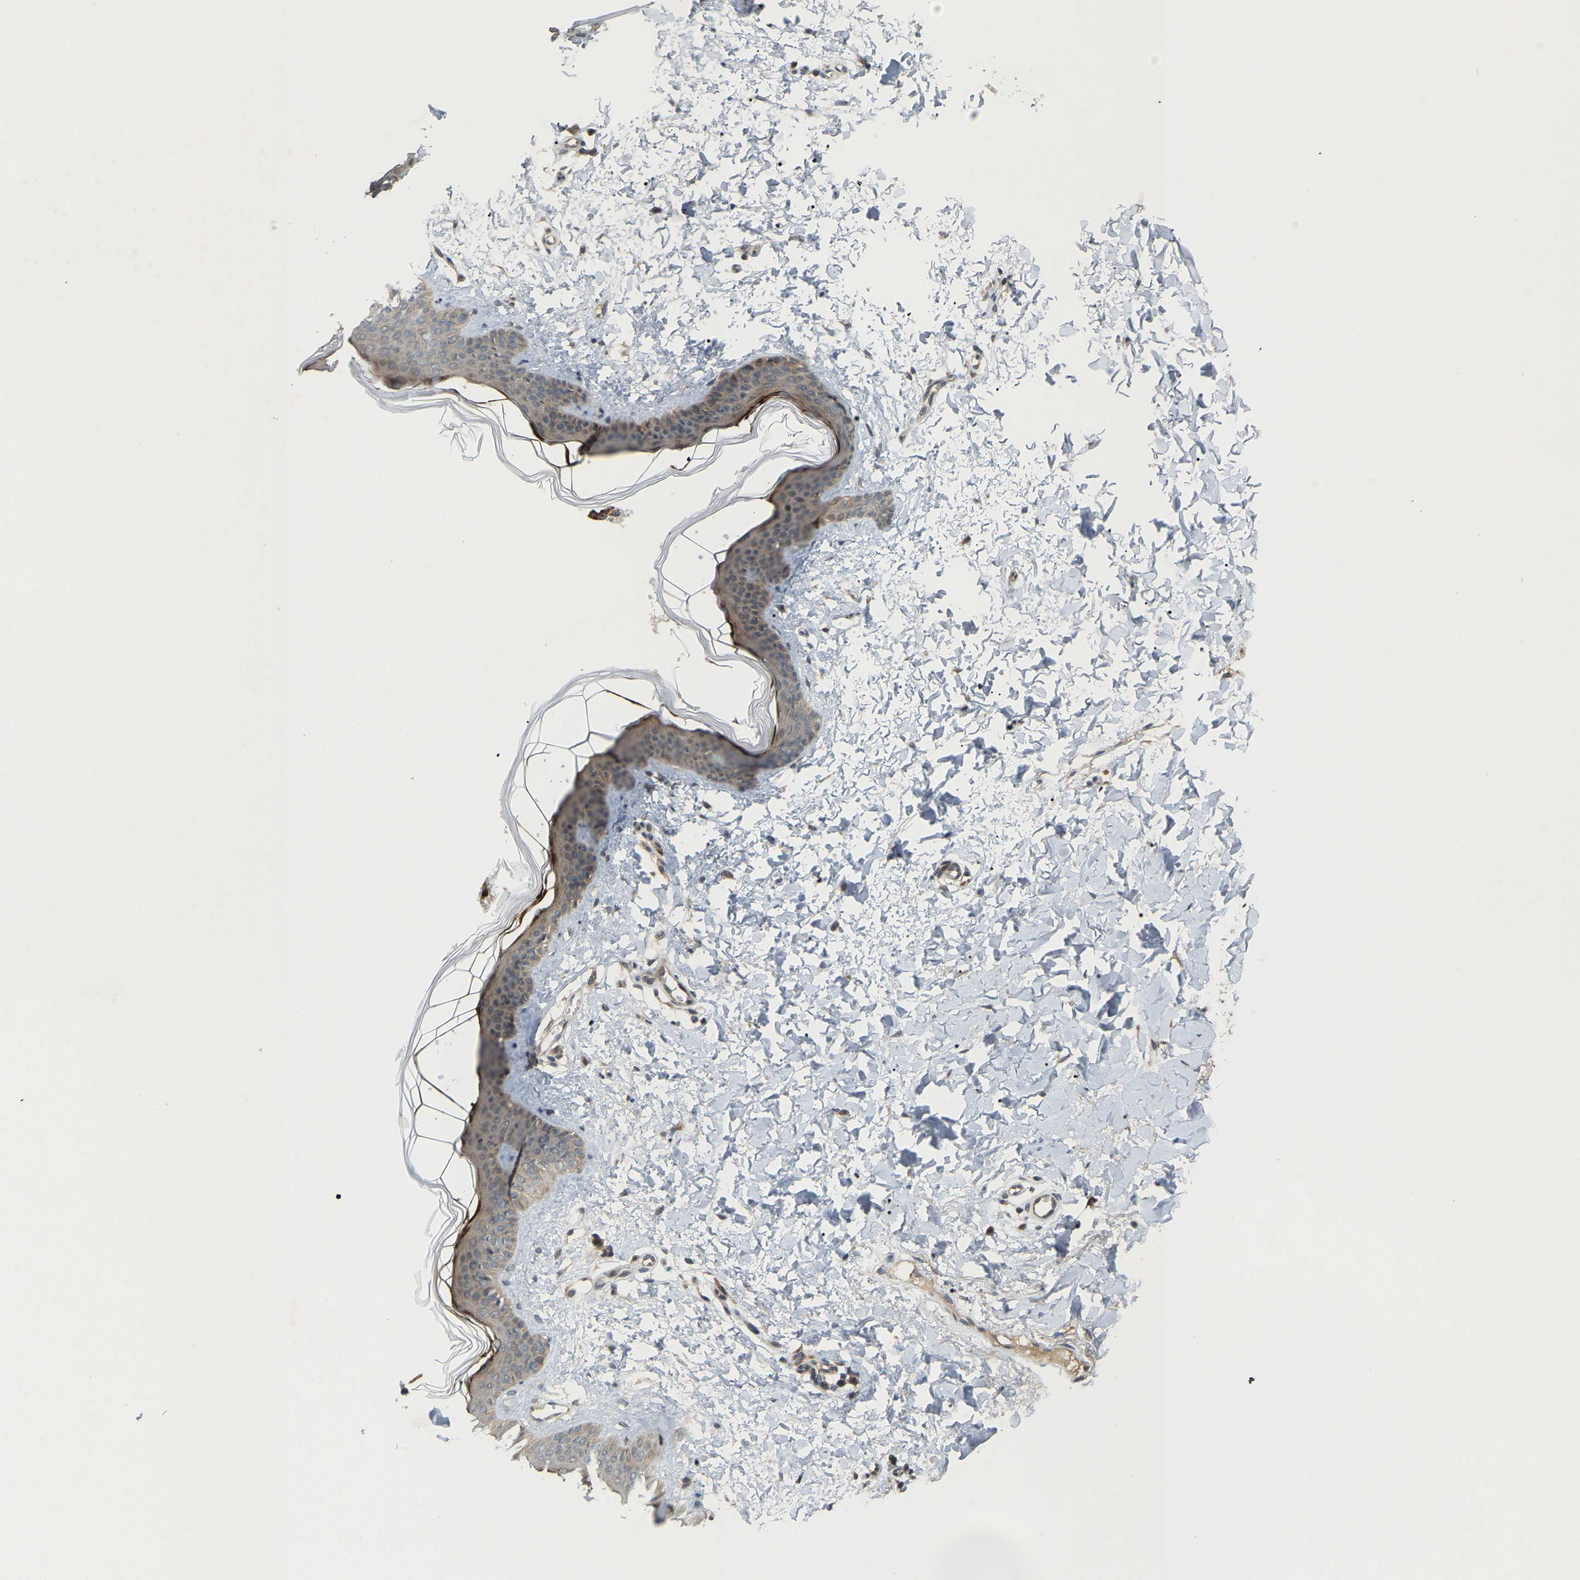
{"staining": {"intensity": "weak", "quantity": ">75%", "location": "cytoplasmic/membranous"}, "tissue": "skin", "cell_type": "Fibroblasts", "image_type": "normal", "snomed": [{"axis": "morphology", "description": "Normal tissue, NOS"}, {"axis": "topography", "description": "Skin"}], "caption": "High-power microscopy captured an IHC photomicrograph of benign skin, revealing weak cytoplasmic/membranous expression in about >75% of fibroblasts. Nuclei are stained in blue.", "gene": "CROT", "patient": {"sex": "female", "age": 17}}